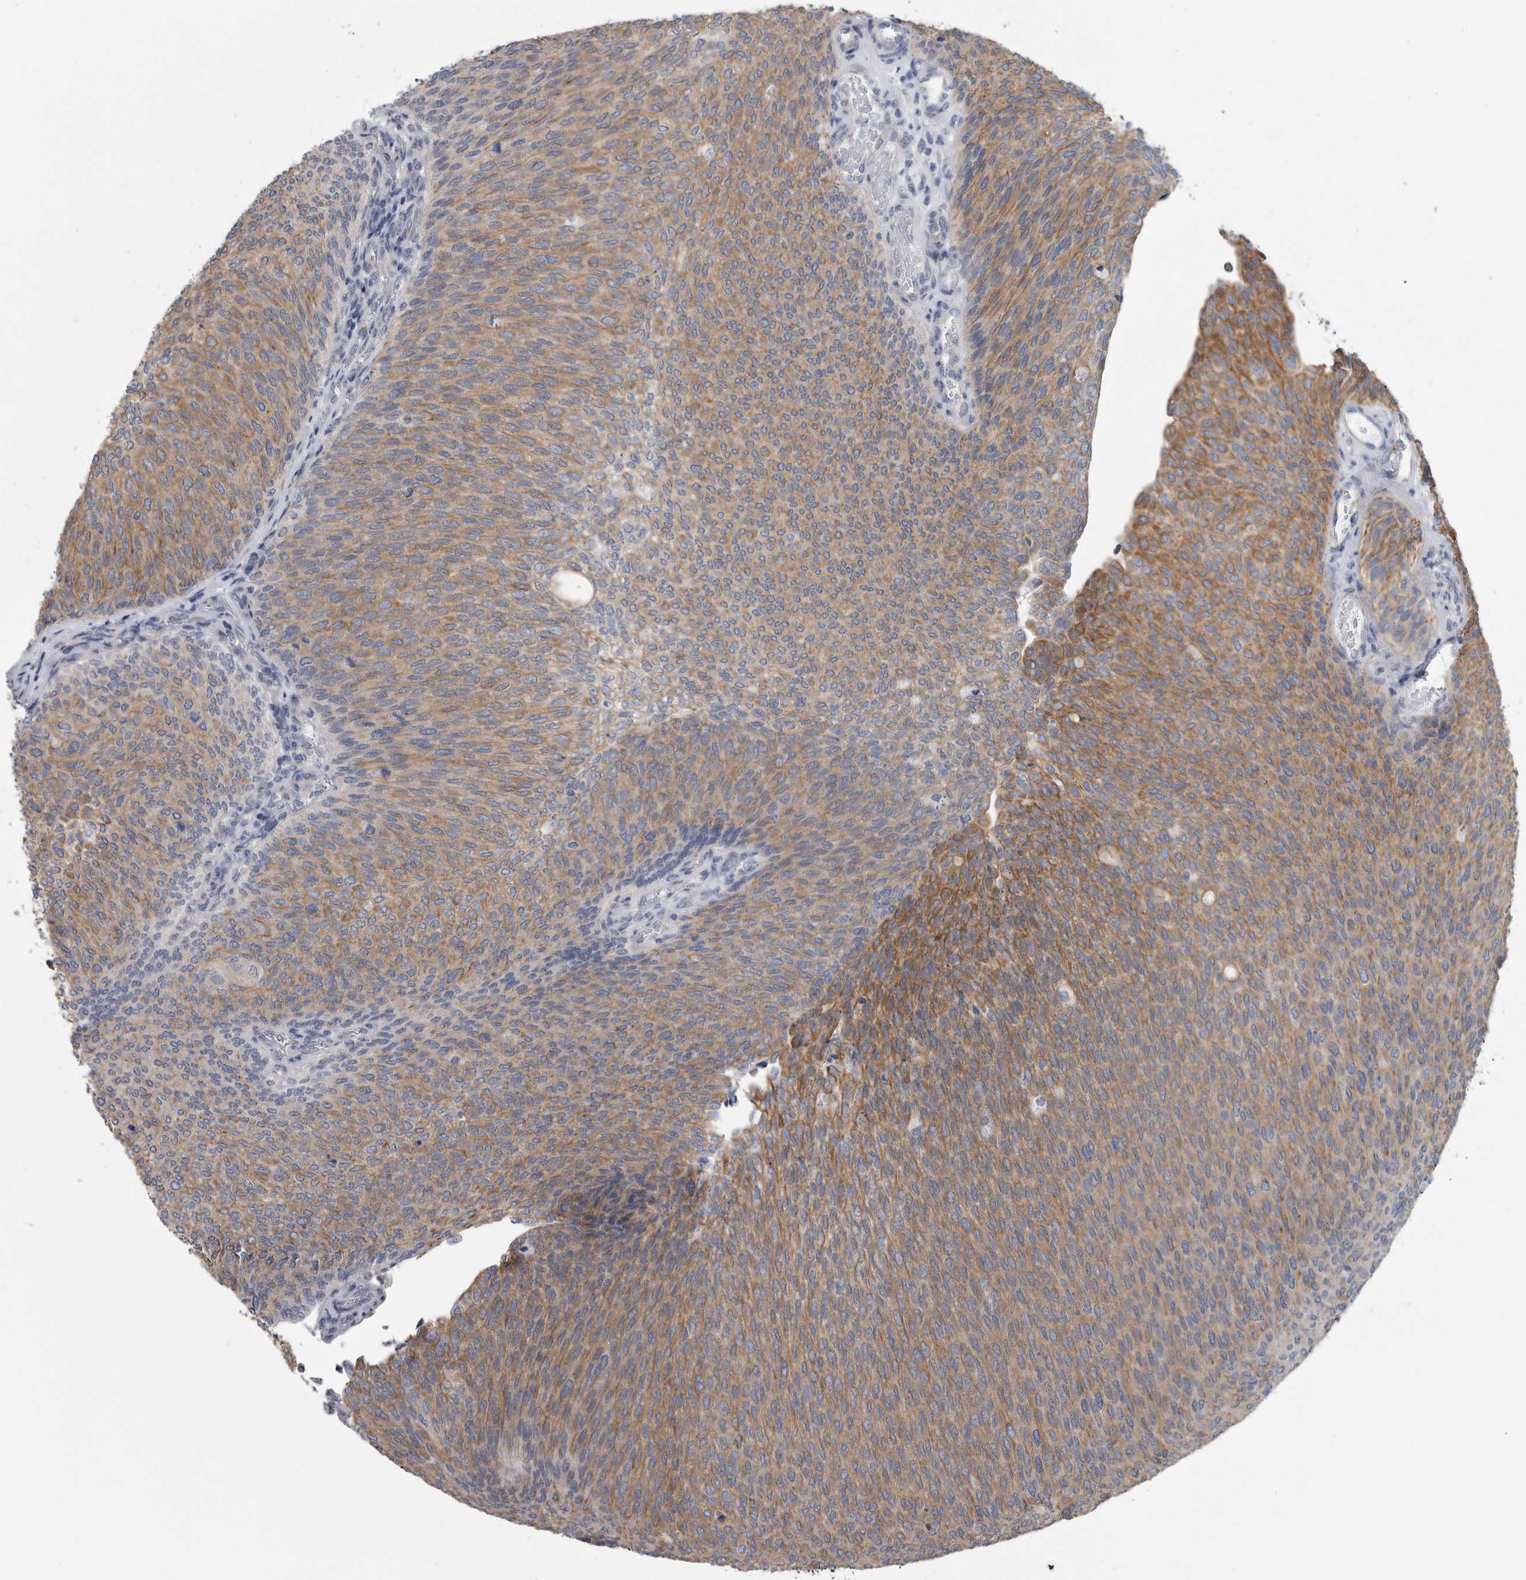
{"staining": {"intensity": "moderate", "quantity": ">75%", "location": "cytoplasmic/membranous"}, "tissue": "urothelial cancer", "cell_type": "Tumor cells", "image_type": "cancer", "snomed": [{"axis": "morphology", "description": "Urothelial carcinoma, Low grade"}, {"axis": "topography", "description": "Urinary bladder"}], "caption": "Urothelial carcinoma (low-grade) stained for a protein shows moderate cytoplasmic/membranous positivity in tumor cells. The staining was performed using DAB, with brown indicating positive protein expression. Nuclei are stained blue with hematoxylin.", "gene": "MYOC", "patient": {"sex": "female", "age": 79}}